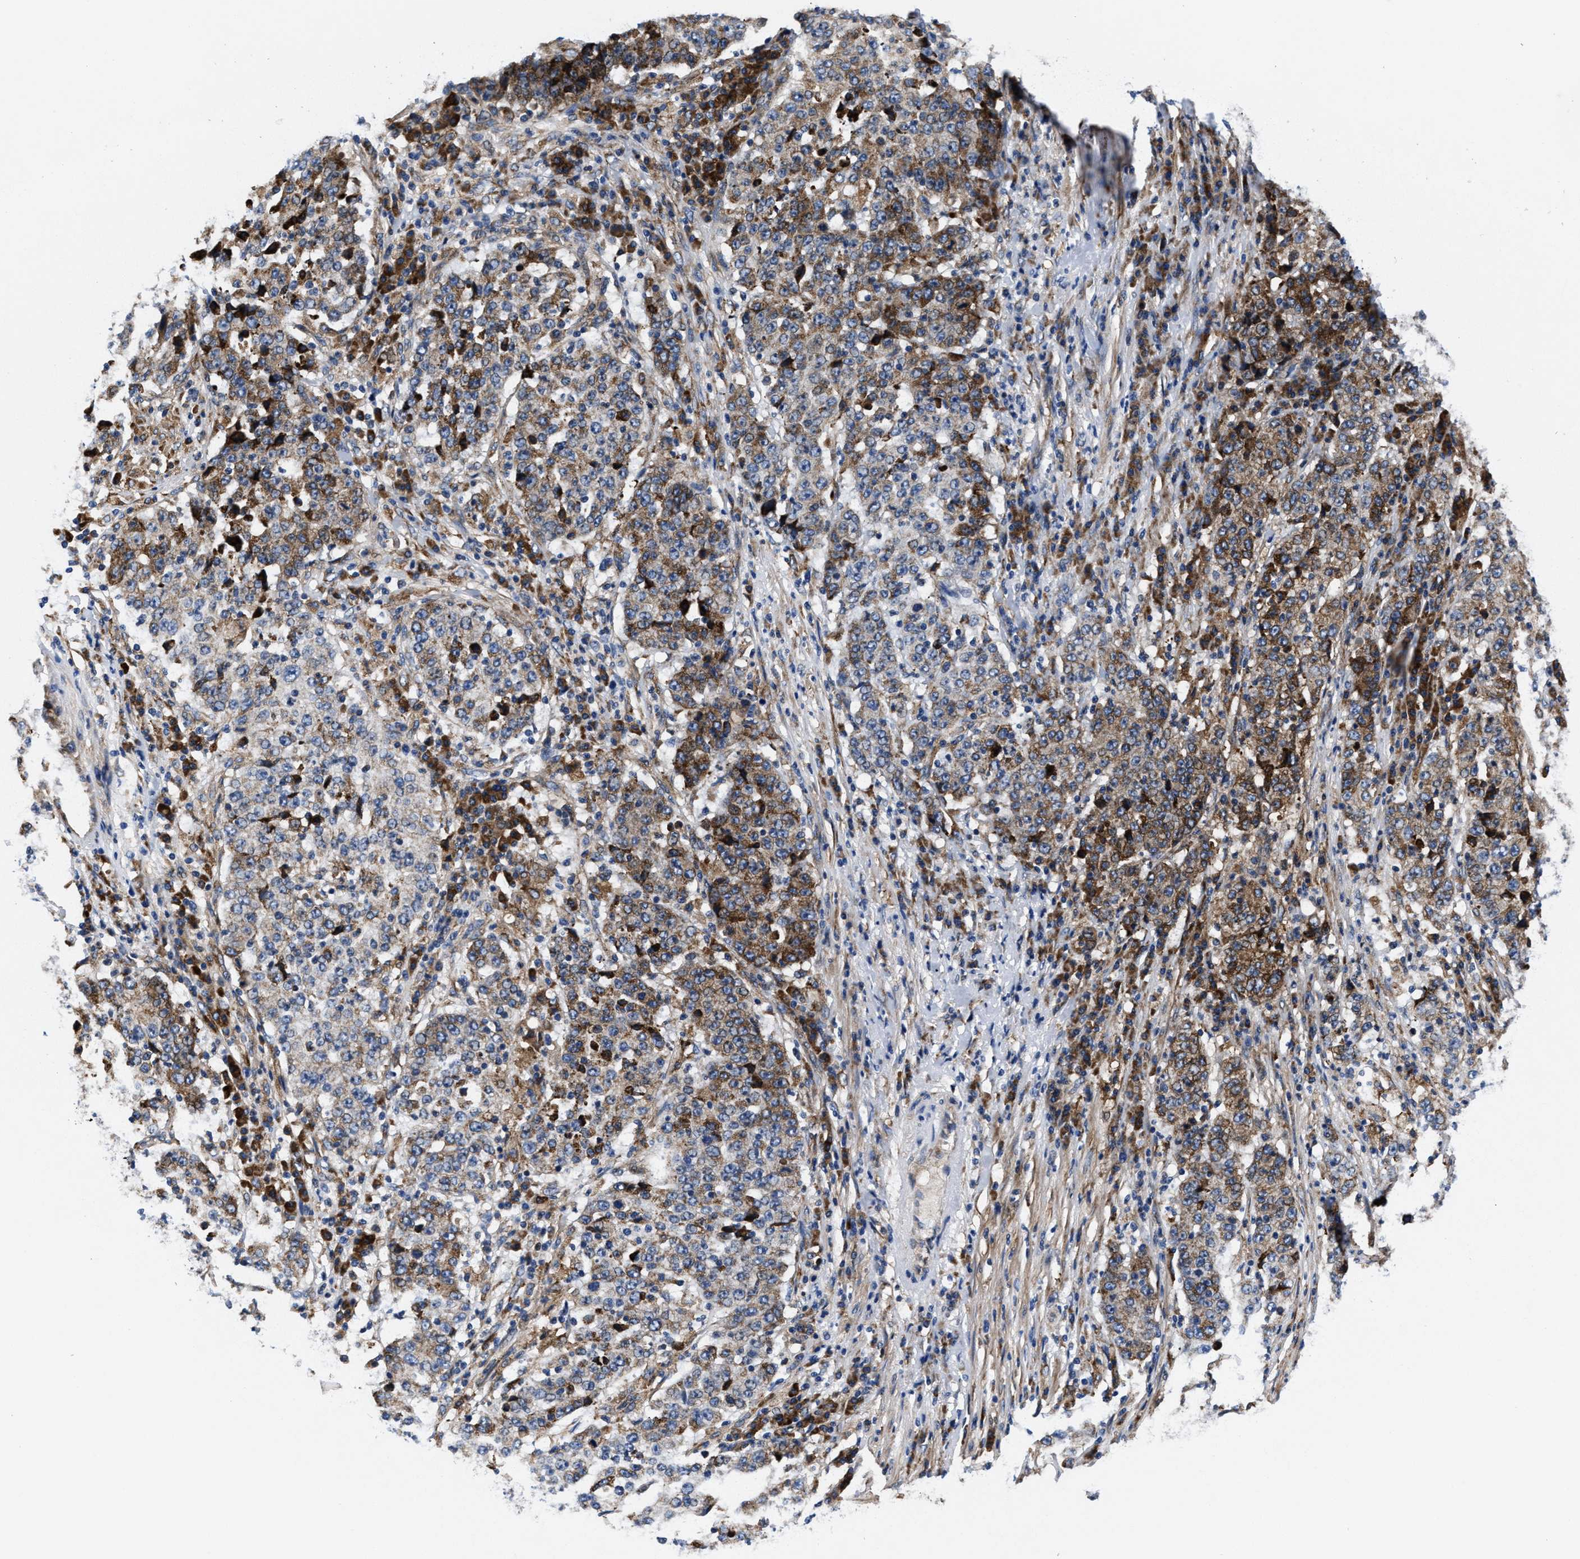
{"staining": {"intensity": "moderate", "quantity": "25%-75%", "location": "cytoplasmic/membranous"}, "tissue": "stomach cancer", "cell_type": "Tumor cells", "image_type": "cancer", "snomed": [{"axis": "morphology", "description": "Adenocarcinoma, NOS"}, {"axis": "topography", "description": "Stomach"}], "caption": "Protein expression analysis of human stomach cancer (adenocarcinoma) reveals moderate cytoplasmic/membranous staining in about 25%-75% of tumor cells. (IHC, brightfield microscopy, high magnification).", "gene": "SLC12A2", "patient": {"sex": "male", "age": 59}}